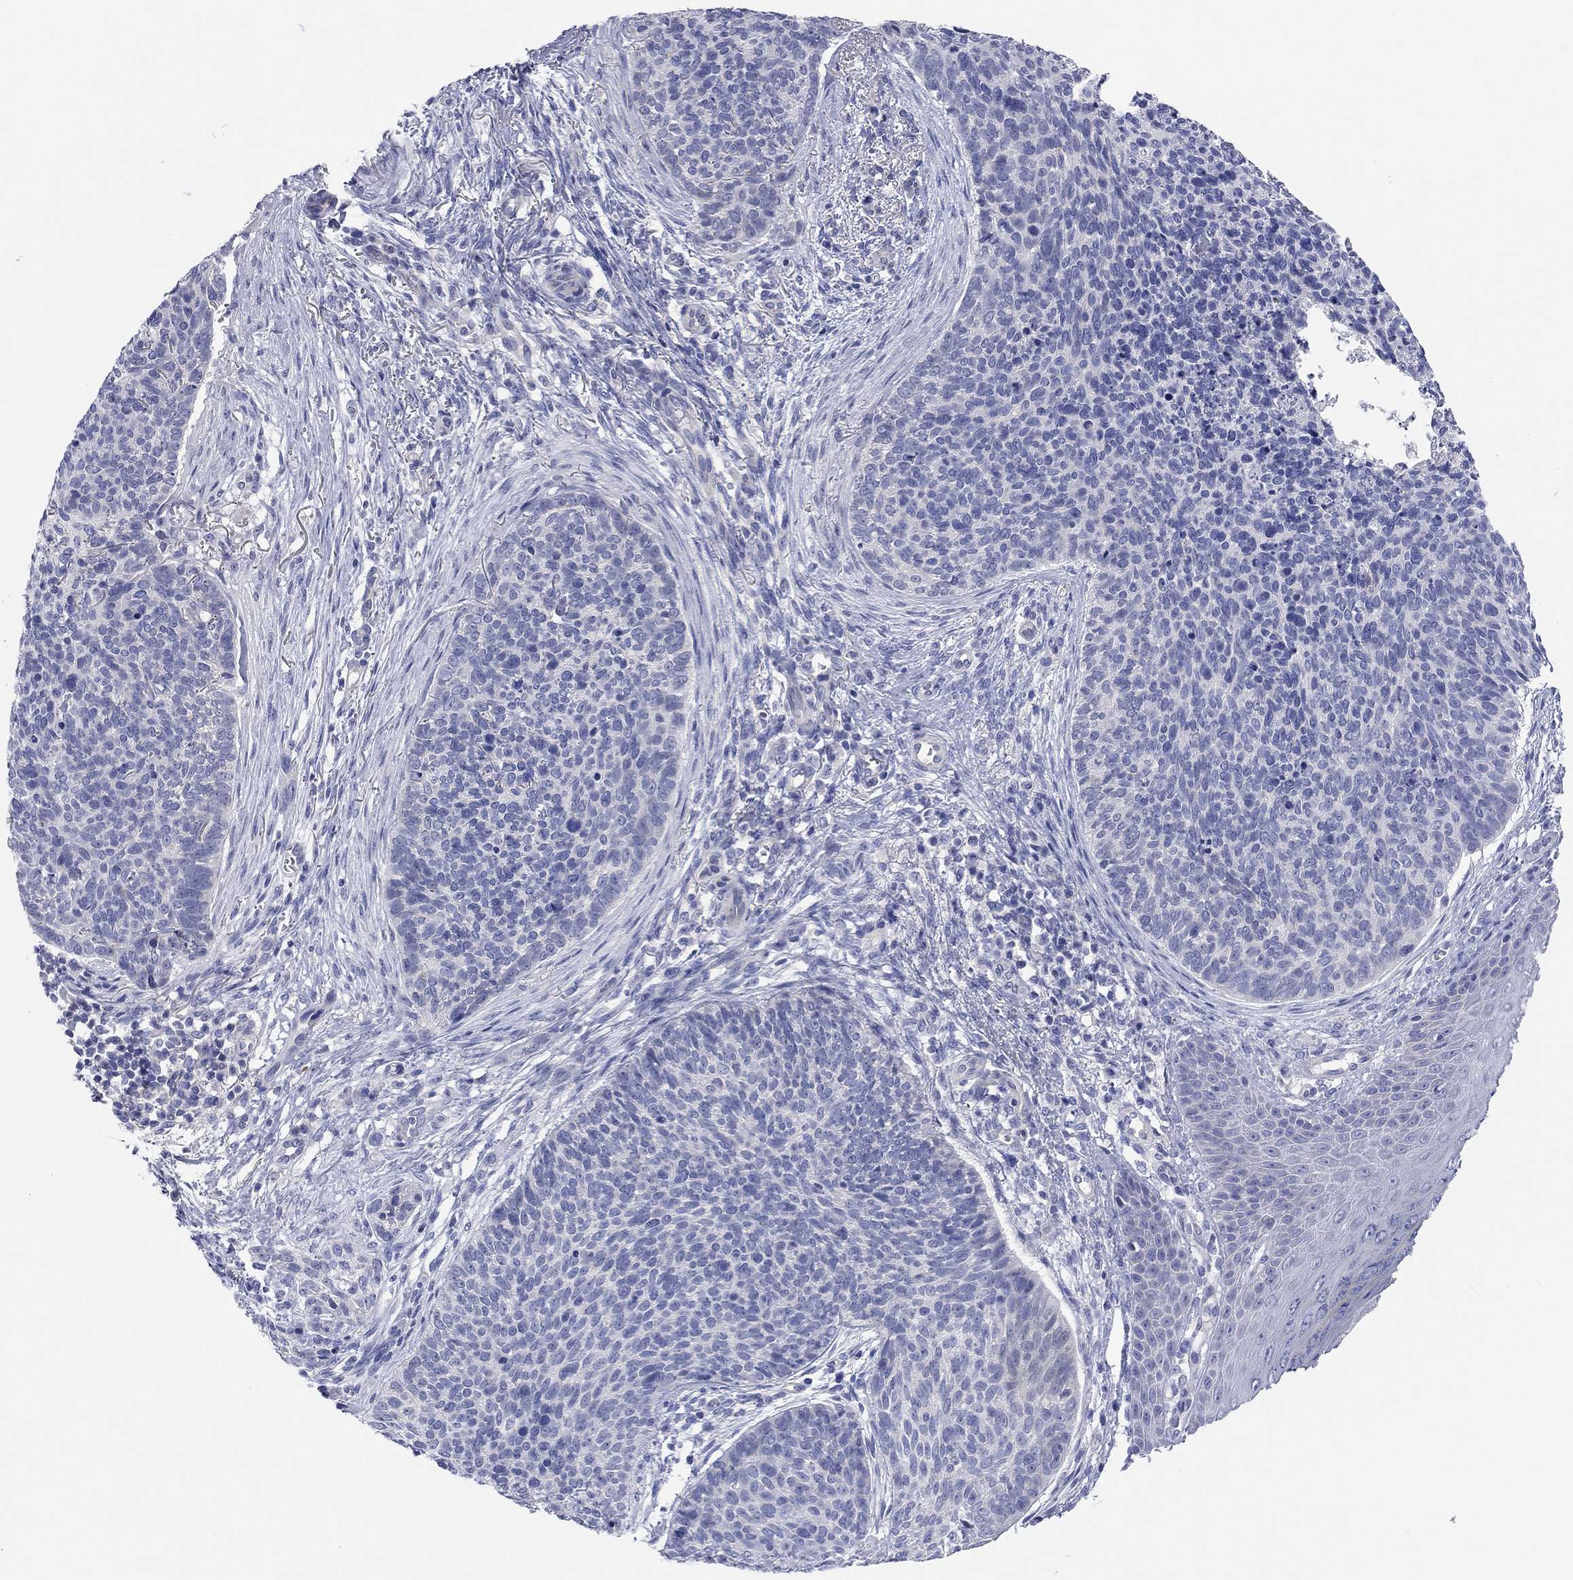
{"staining": {"intensity": "negative", "quantity": "none", "location": "none"}, "tissue": "skin cancer", "cell_type": "Tumor cells", "image_type": "cancer", "snomed": [{"axis": "morphology", "description": "Basal cell carcinoma"}, {"axis": "topography", "description": "Skin"}], "caption": "An image of human basal cell carcinoma (skin) is negative for staining in tumor cells.", "gene": "TMEM221", "patient": {"sex": "male", "age": 64}}